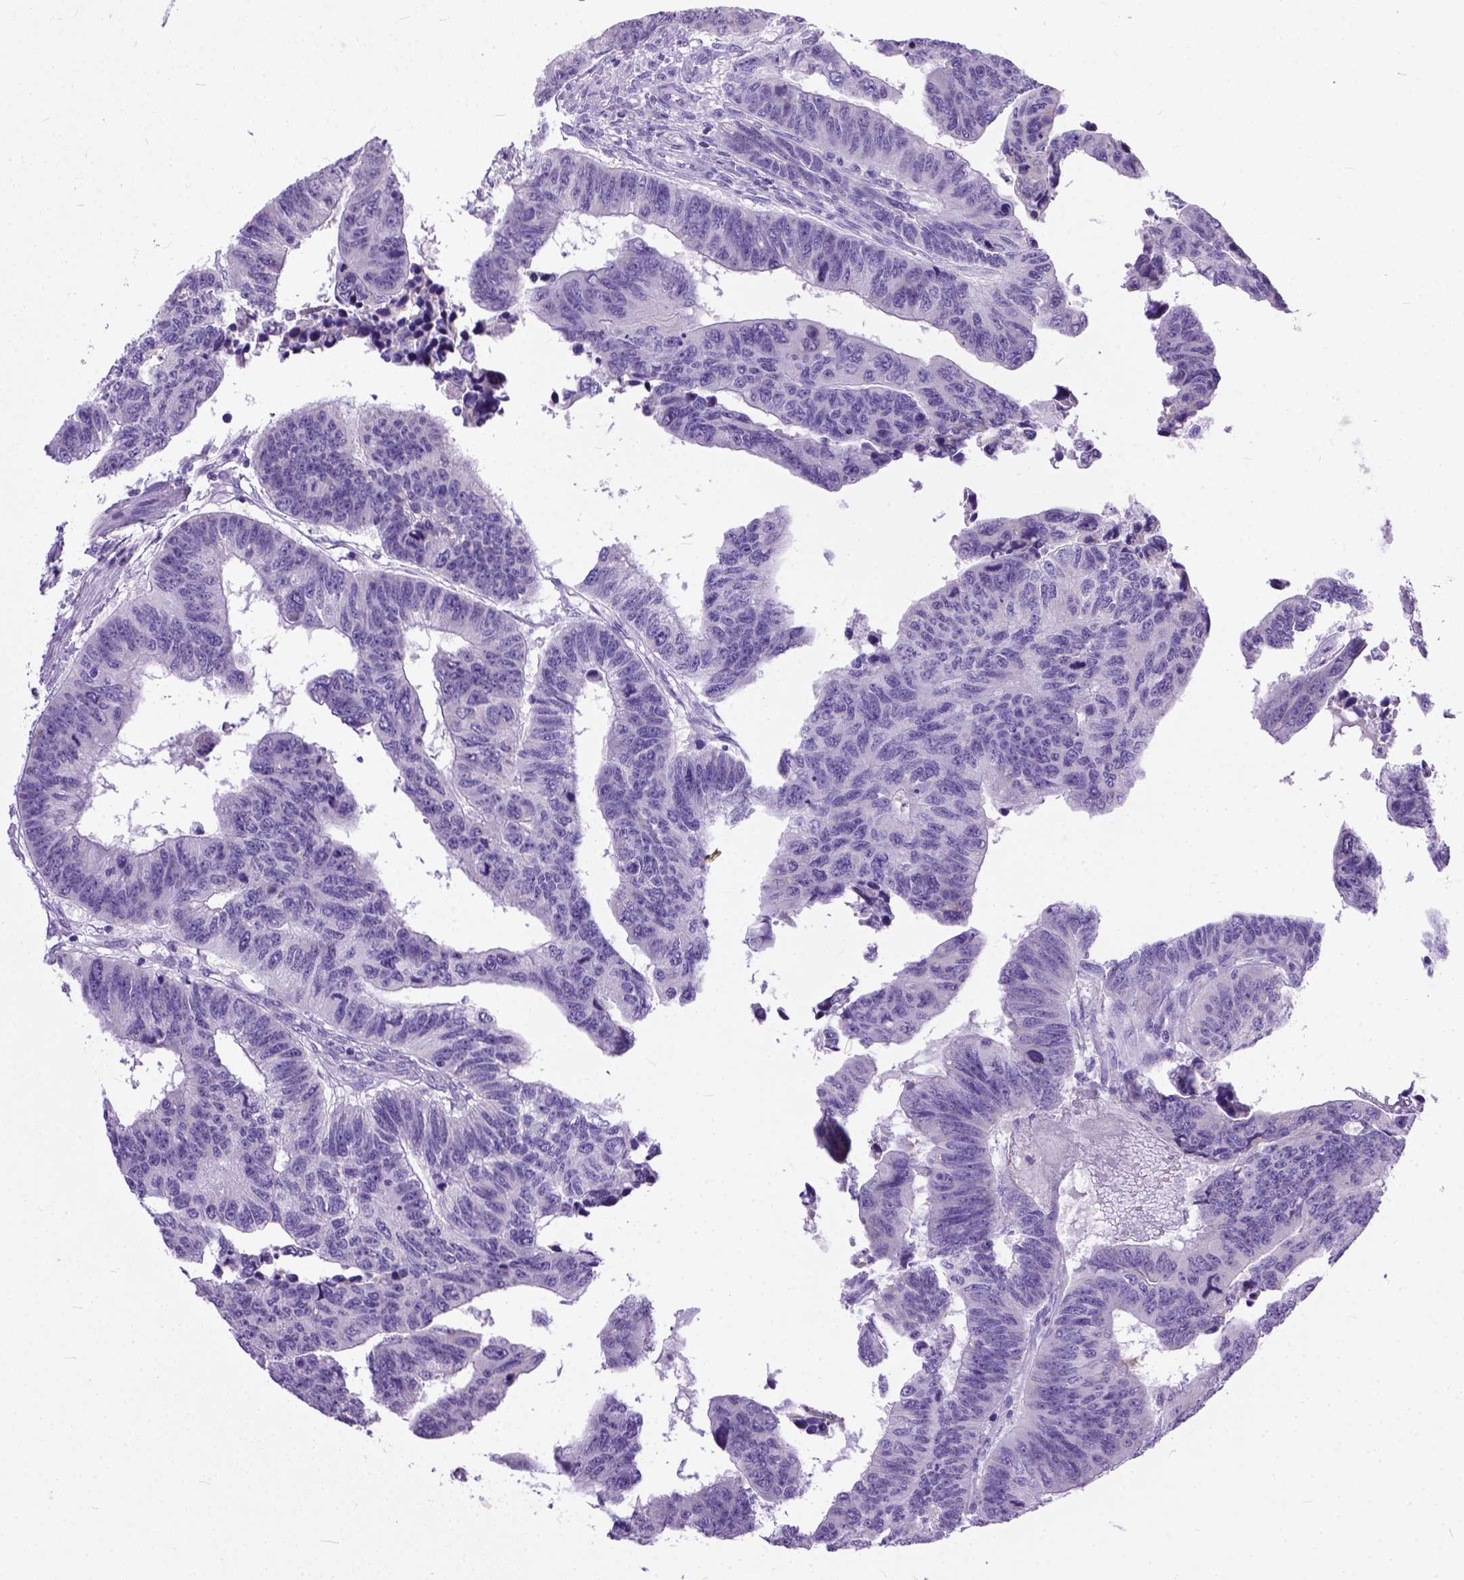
{"staining": {"intensity": "negative", "quantity": "none", "location": "none"}, "tissue": "colorectal cancer", "cell_type": "Tumor cells", "image_type": "cancer", "snomed": [{"axis": "morphology", "description": "Adenocarcinoma, NOS"}, {"axis": "topography", "description": "Rectum"}], "caption": "DAB immunohistochemical staining of adenocarcinoma (colorectal) exhibits no significant expression in tumor cells. (Brightfield microscopy of DAB immunohistochemistry (IHC) at high magnification).", "gene": "PLK5", "patient": {"sex": "female", "age": 85}}